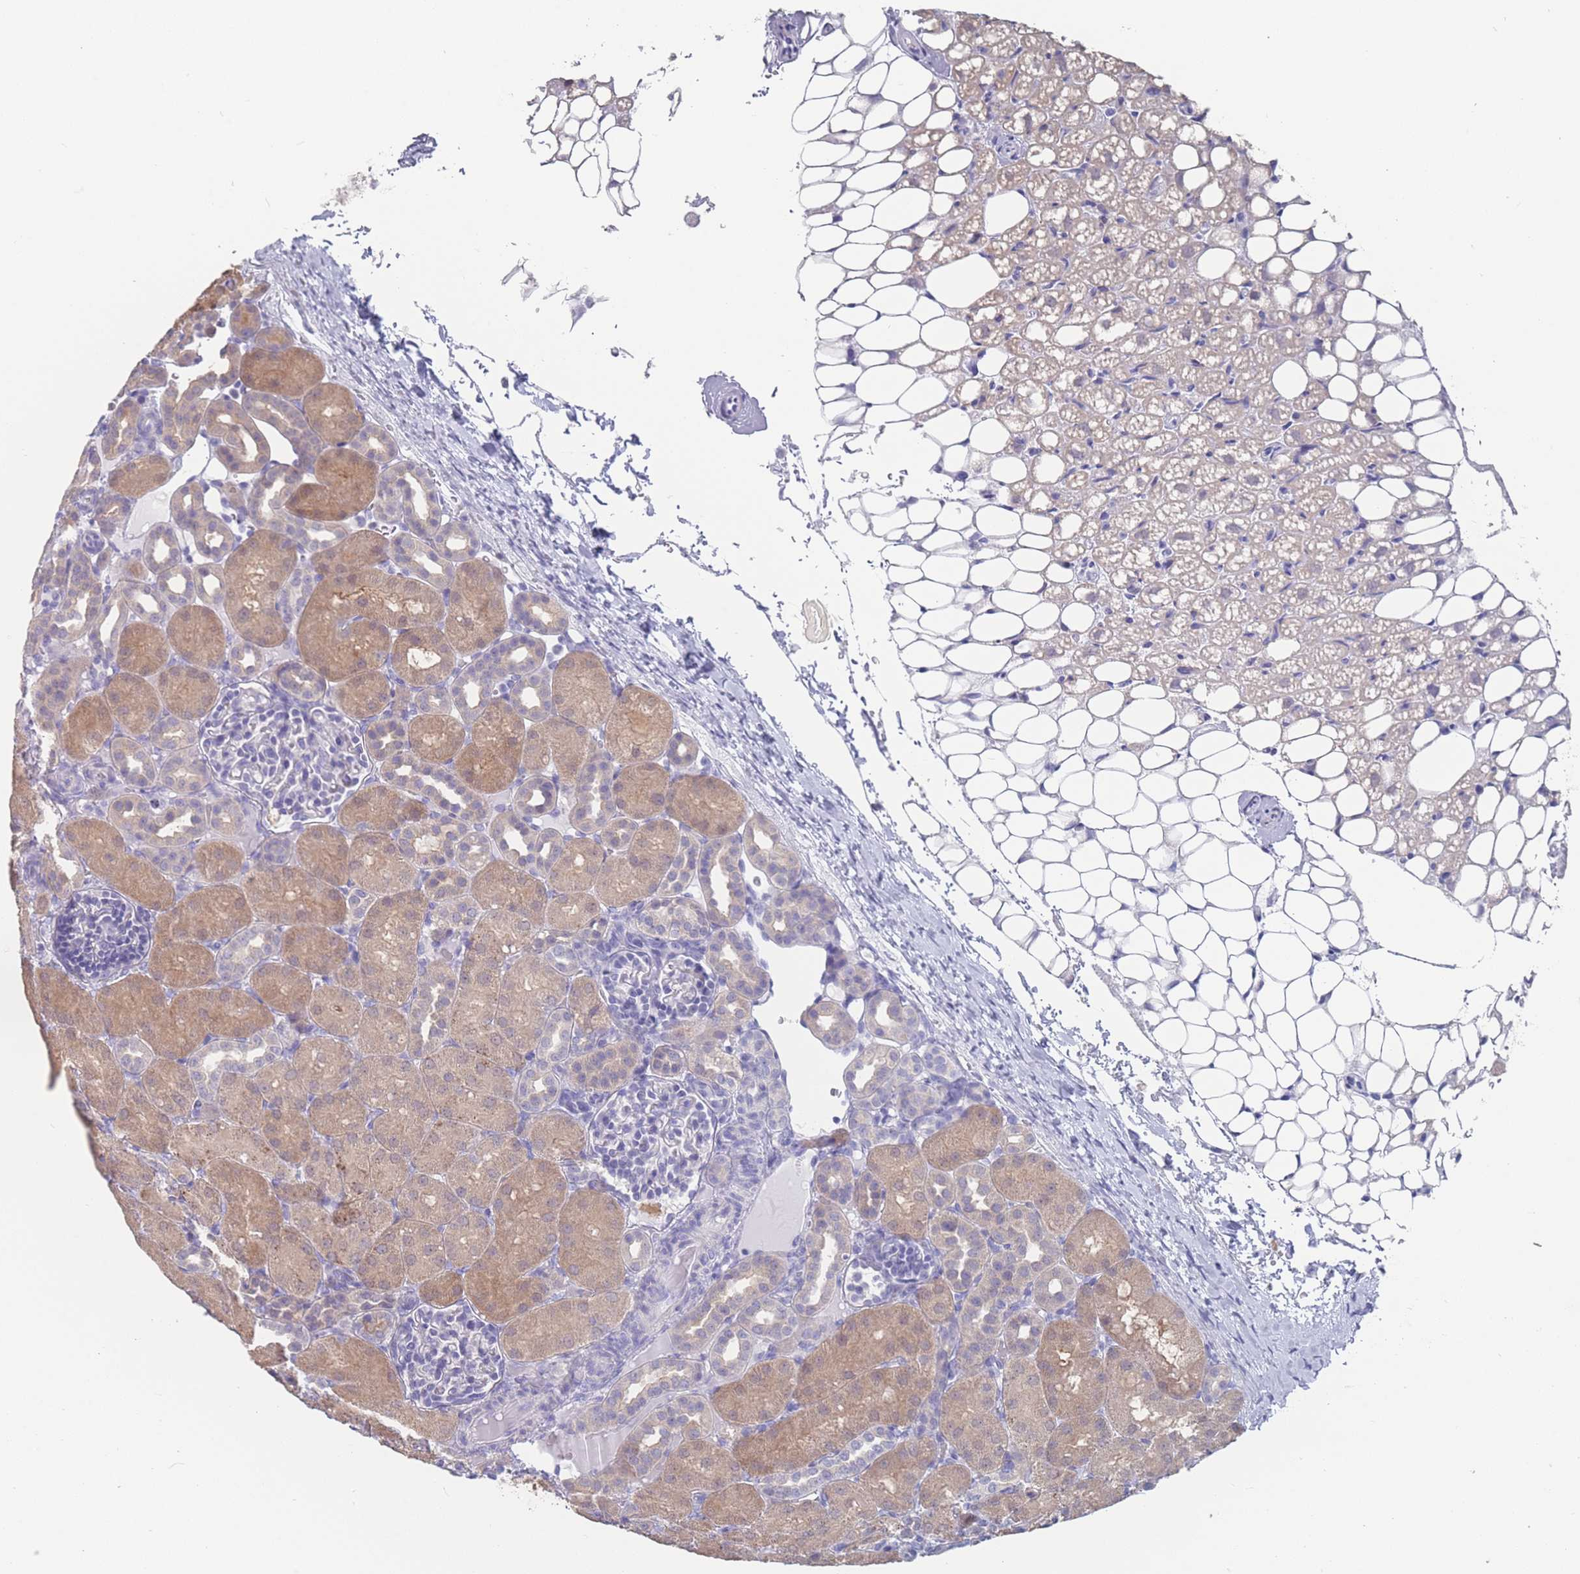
{"staining": {"intensity": "negative", "quantity": "none", "location": "none"}, "tissue": "kidney", "cell_type": "Cells in glomeruli", "image_type": "normal", "snomed": [{"axis": "morphology", "description": "Normal tissue, NOS"}, {"axis": "topography", "description": "Kidney"}], "caption": "Cells in glomeruli are negative for protein expression in unremarkable human kidney. (Brightfield microscopy of DAB IHC at high magnification).", "gene": "CYP51A1", "patient": {"sex": "male", "age": 1}}